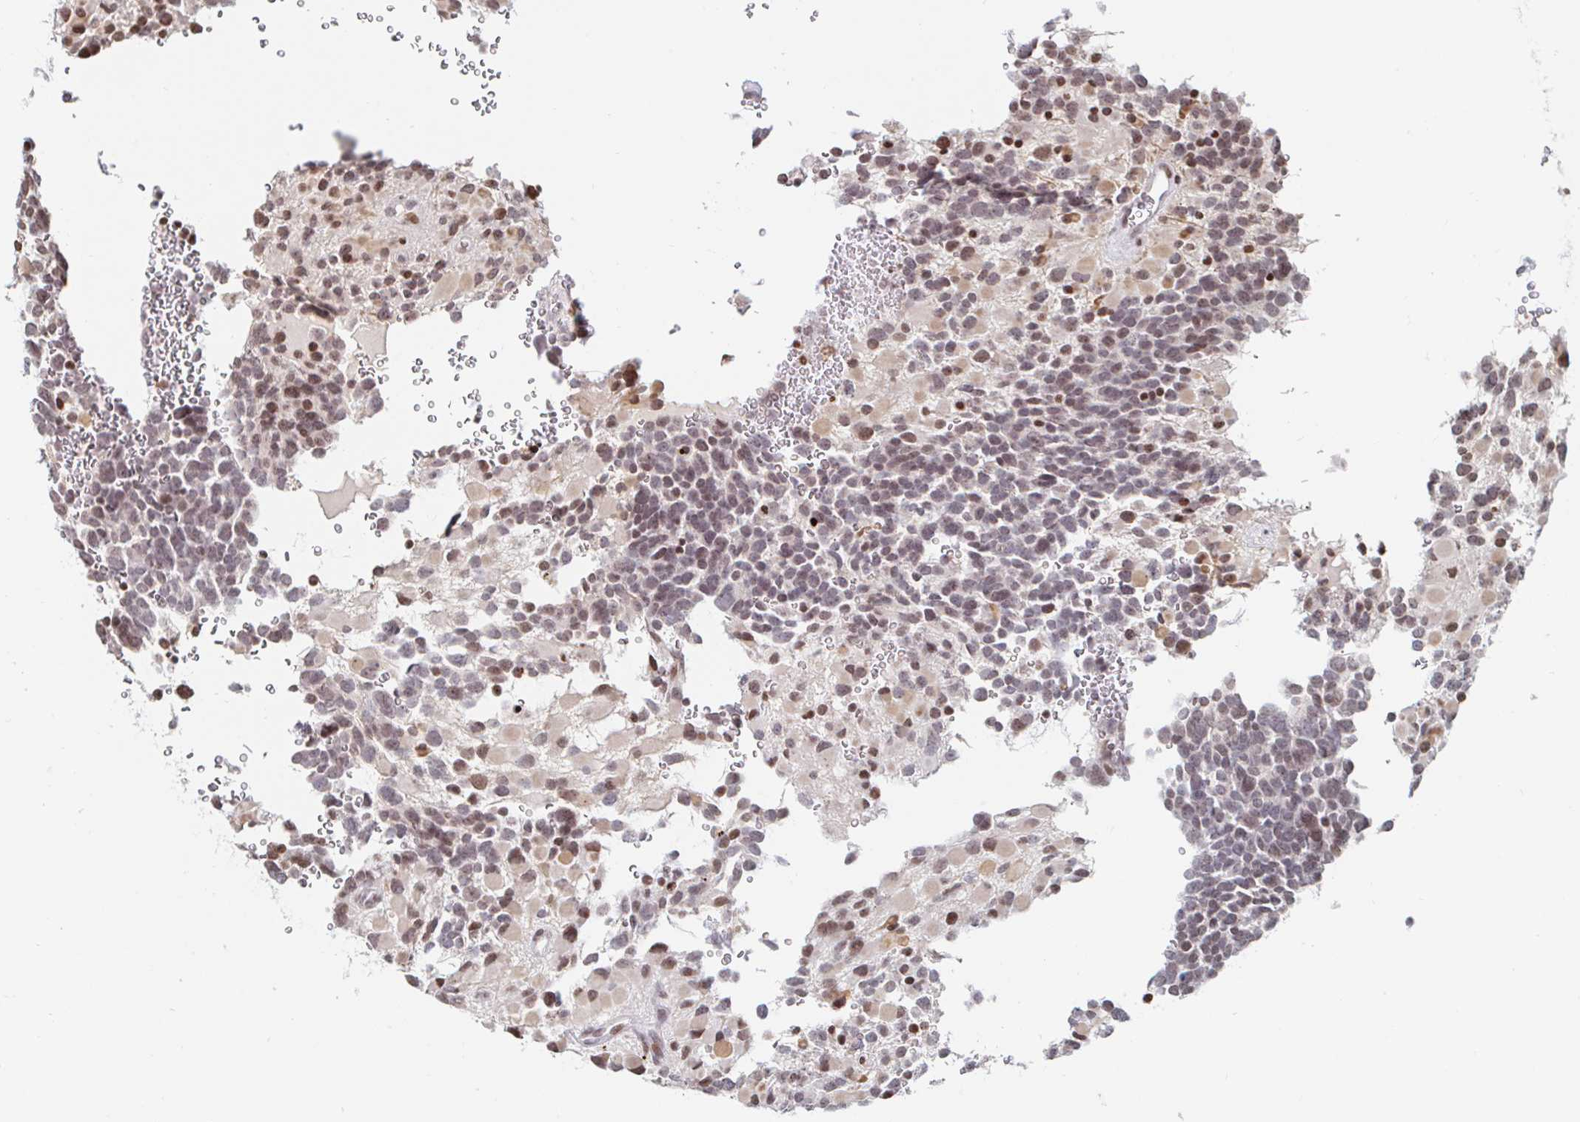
{"staining": {"intensity": "moderate", "quantity": "<25%", "location": "nuclear"}, "tissue": "glioma", "cell_type": "Tumor cells", "image_type": "cancer", "snomed": [{"axis": "morphology", "description": "Glioma, malignant, High grade"}, {"axis": "topography", "description": "Brain"}], "caption": "A brown stain highlights moderate nuclear staining of a protein in human glioma tumor cells.", "gene": "HOXC10", "patient": {"sex": "female", "age": 40}}